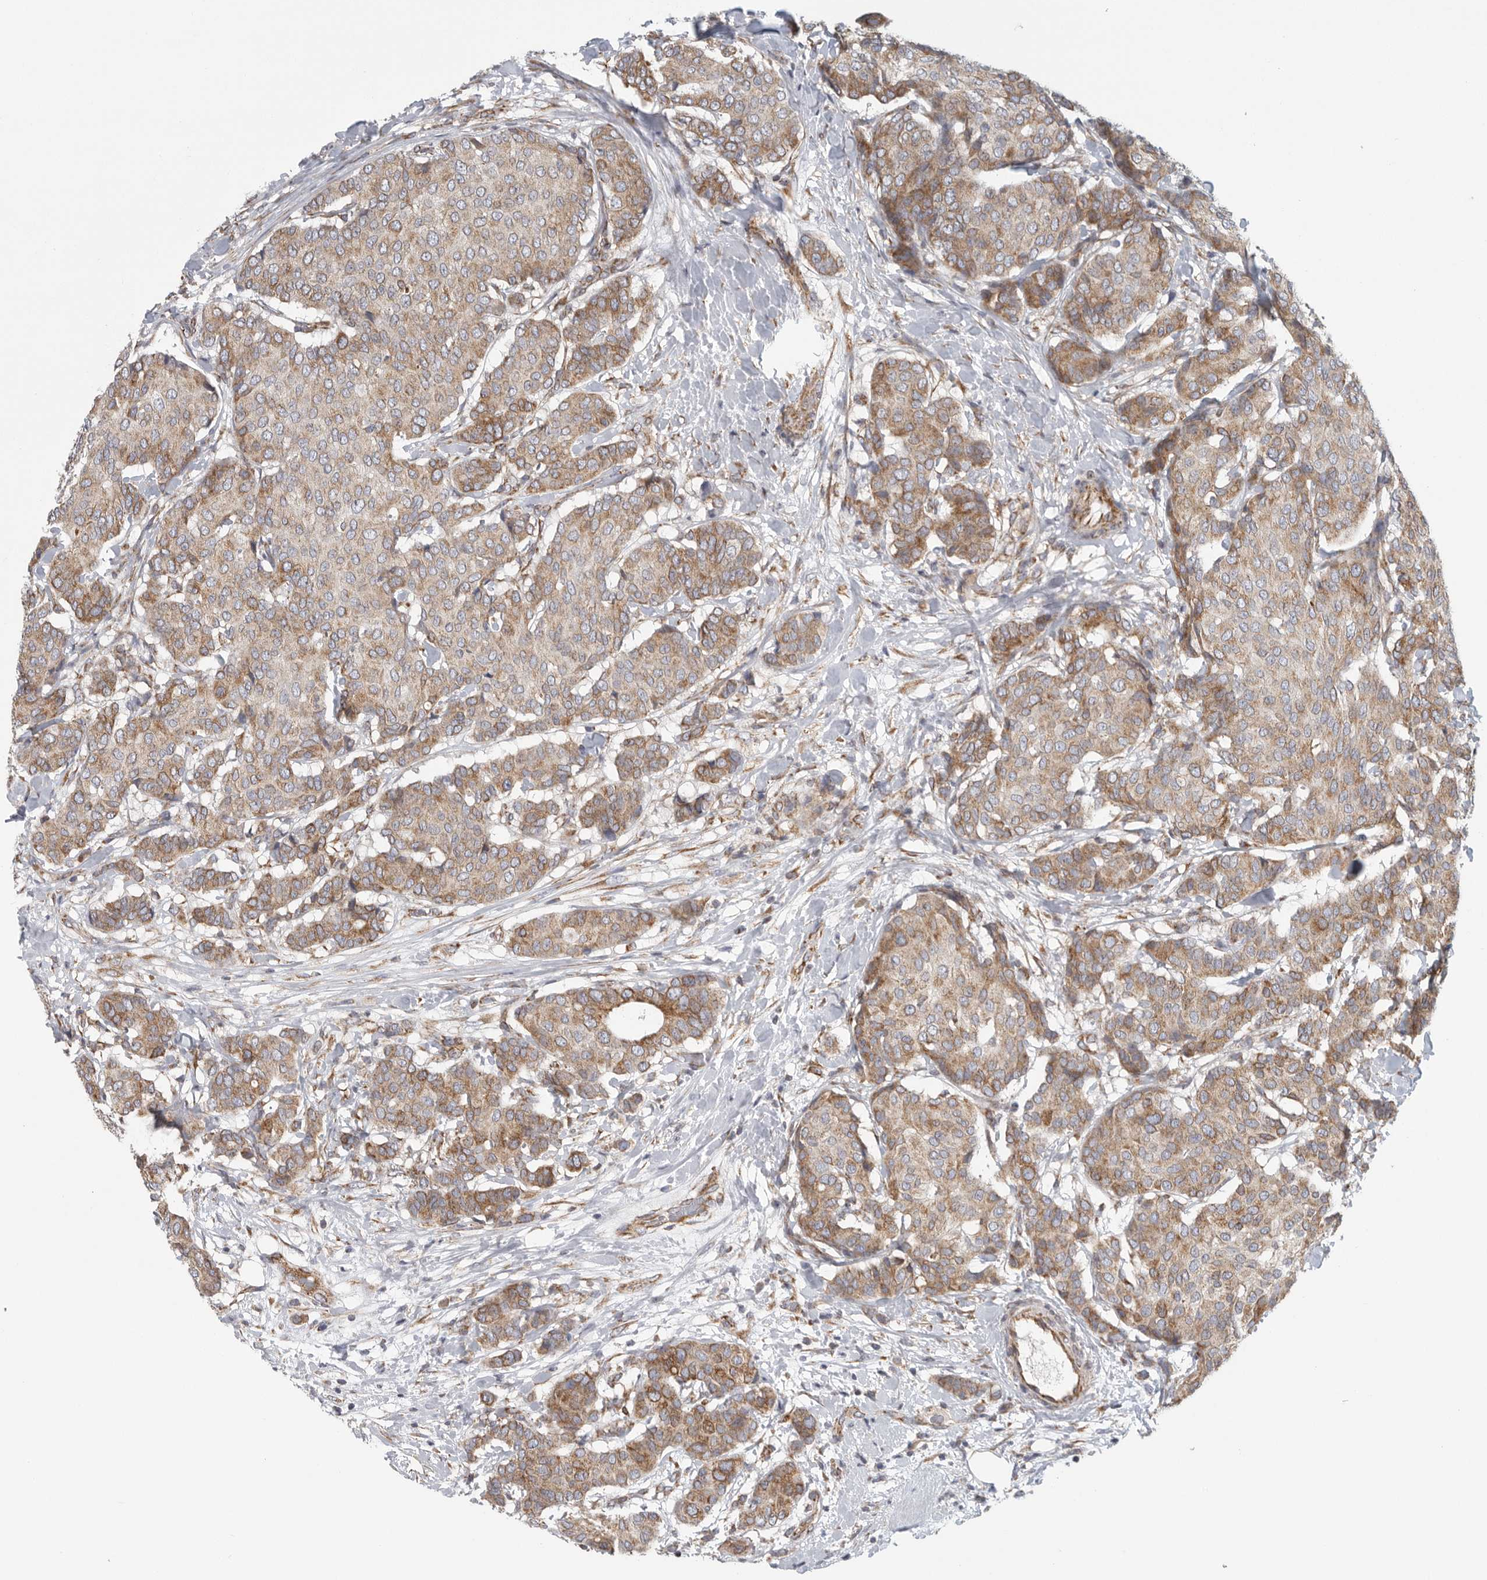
{"staining": {"intensity": "moderate", "quantity": ">75%", "location": "cytoplasmic/membranous"}, "tissue": "breast cancer", "cell_type": "Tumor cells", "image_type": "cancer", "snomed": [{"axis": "morphology", "description": "Duct carcinoma"}, {"axis": "topography", "description": "Breast"}], "caption": "Immunohistochemical staining of human breast invasive ductal carcinoma exhibits moderate cytoplasmic/membranous protein expression in about >75% of tumor cells. (DAB (3,3'-diaminobenzidine) IHC with brightfield microscopy, high magnification).", "gene": "FKBP8", "patient": {"sex": "female", "age": 75}}